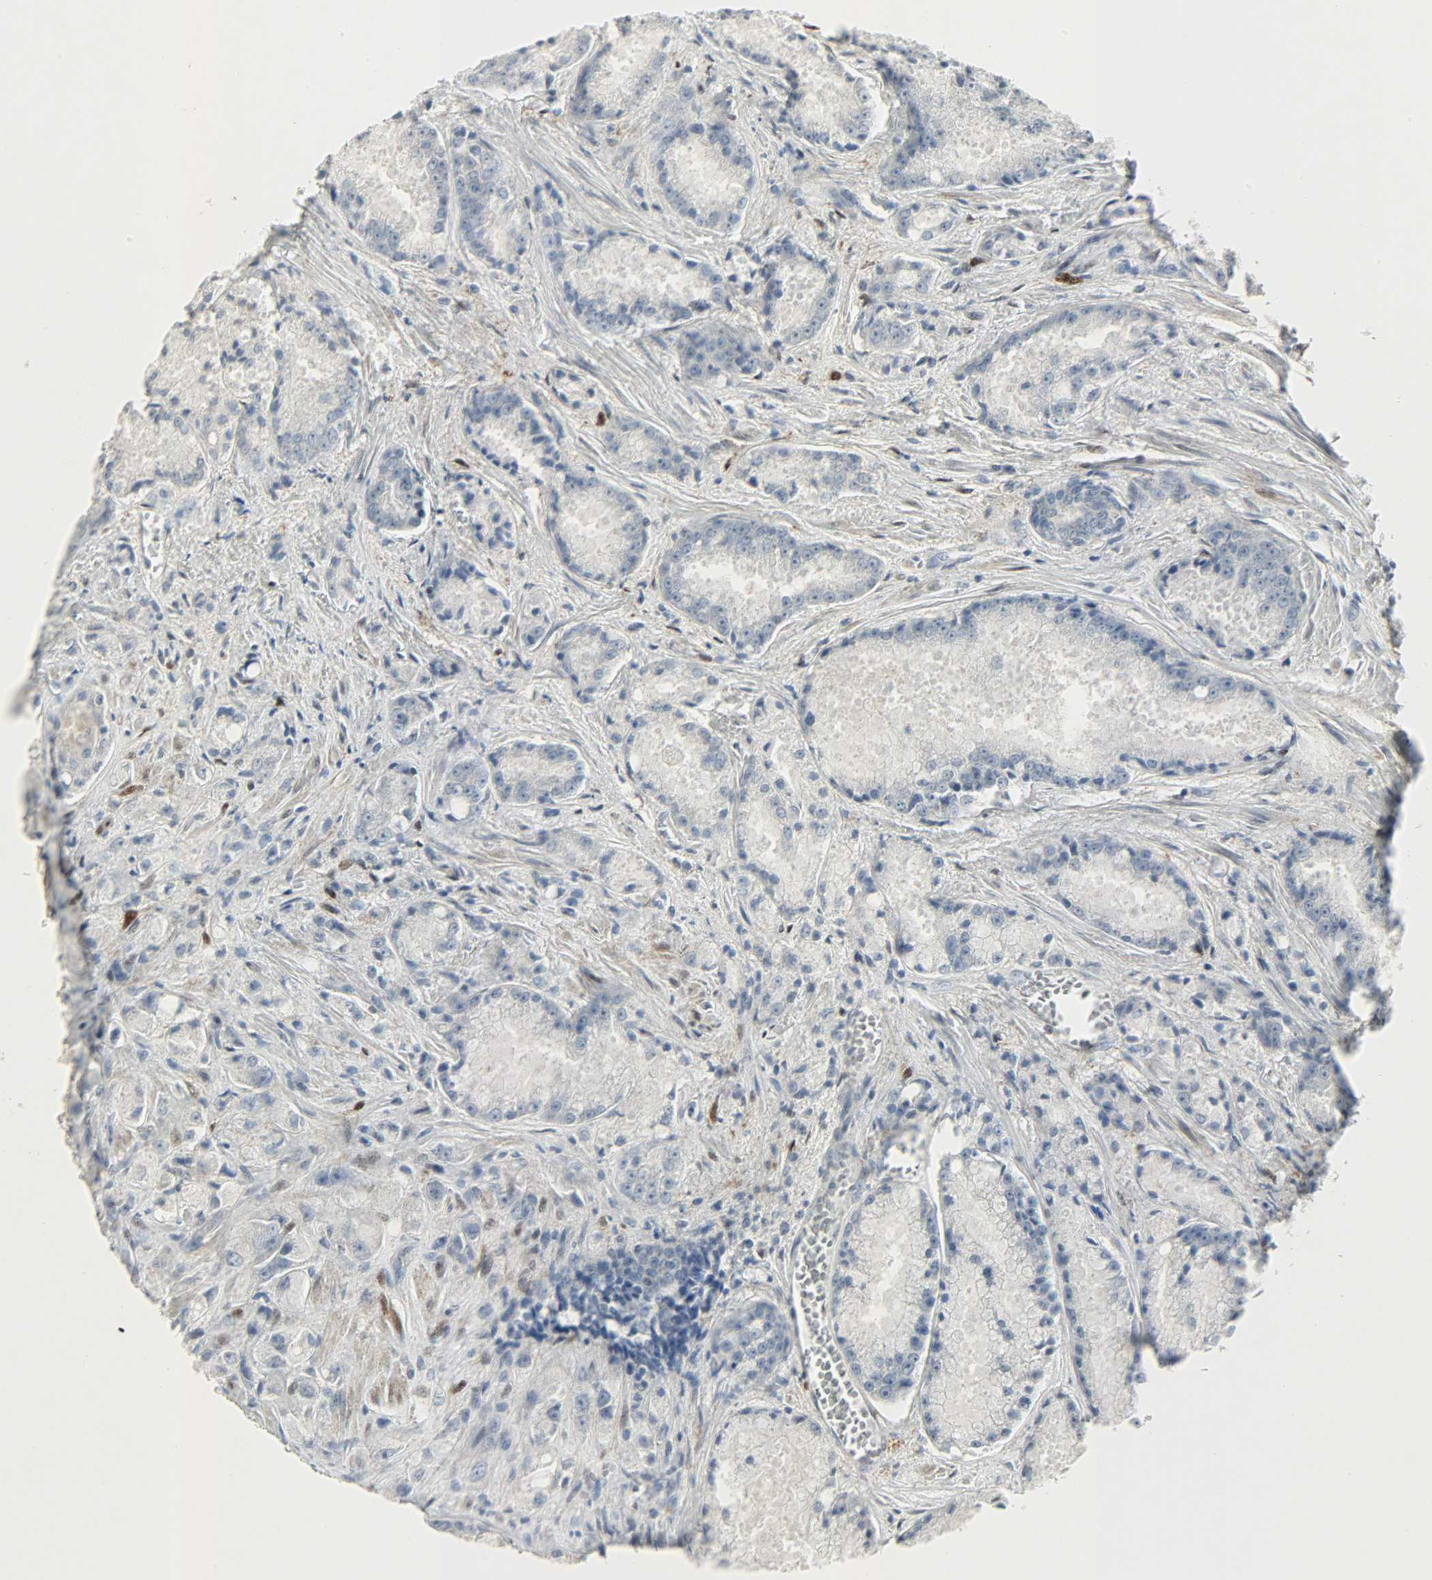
{"staining": {"intensity": "negative", "quantity": "none", "location": "none"}, "tissue": "prostate cancer", "cell_type": "Tumor cells", "image_type": "cancer", "snomed": [{"axis": "morphology", "description": "Adenocarcinoma, Low grade"}, {"axis": "topography", "description": "Prostate"}], "caption": "Tumor cells are negative for brown protein staining in prostate cancer.", "gene": "CAMK4", "patient": {"sex": "male", "age": 64}}